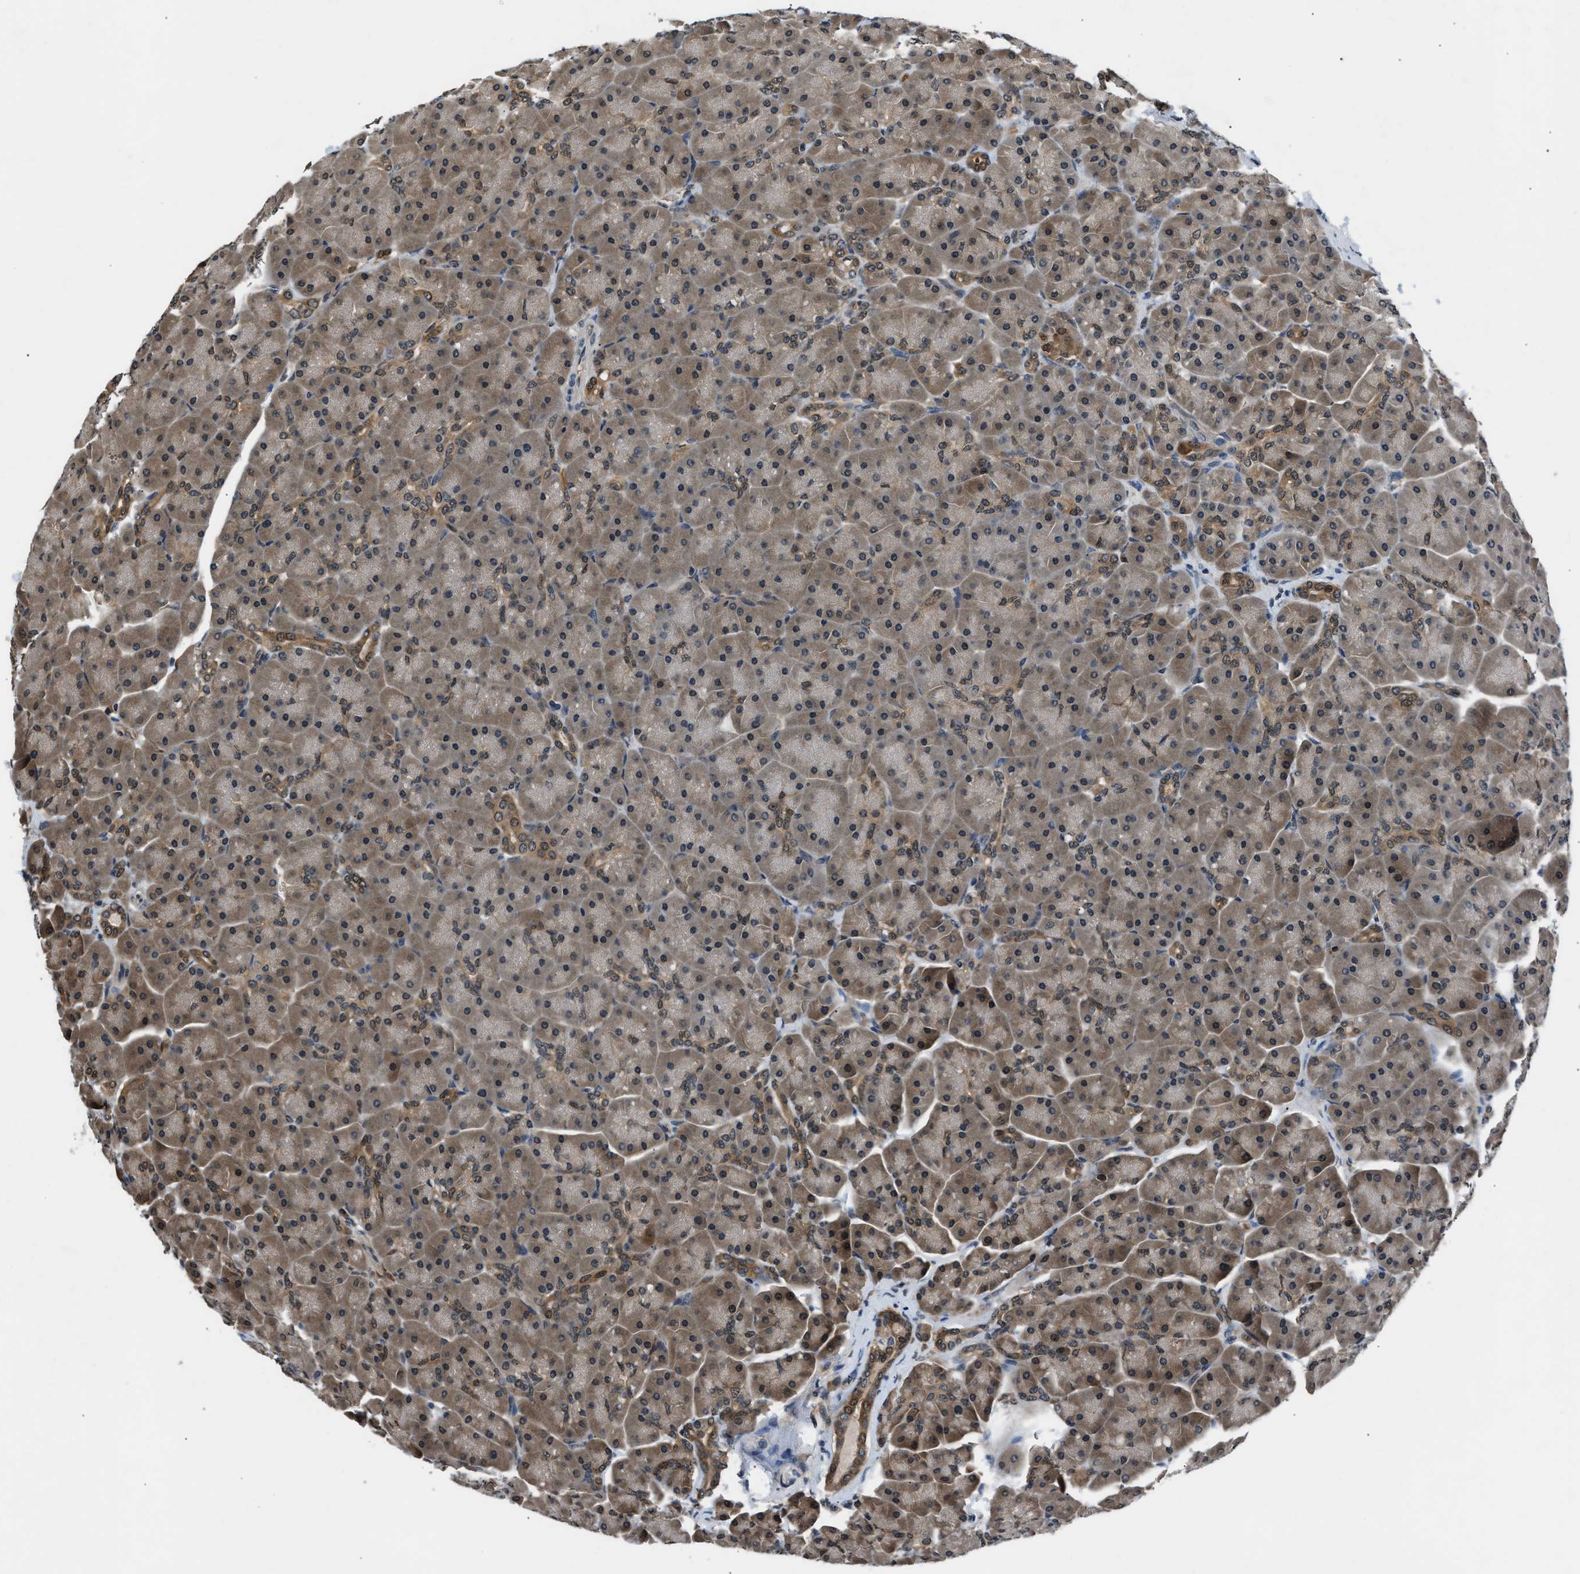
{"staining": {"intensity": "weak", "quantity": "<25%", "location": "cytoplasmic/membranous"}, "tissue": "pancreas", "cell_type": "Exocrine glandular cells", "image_type": "normal", "snomed": [{"axis": "morphology", "description": "Normal tissue, NOS"}, {"axis": "topography", "description": "Pancreas"}], "caption": "High power microscopy micrograph of an immunohistochemistry (IHC) image of normal pancreas, revealing no significant staining in exocrine glandular cells.", "gene": "TP53I3", "patient": {"sex": "male", "age": 66}}